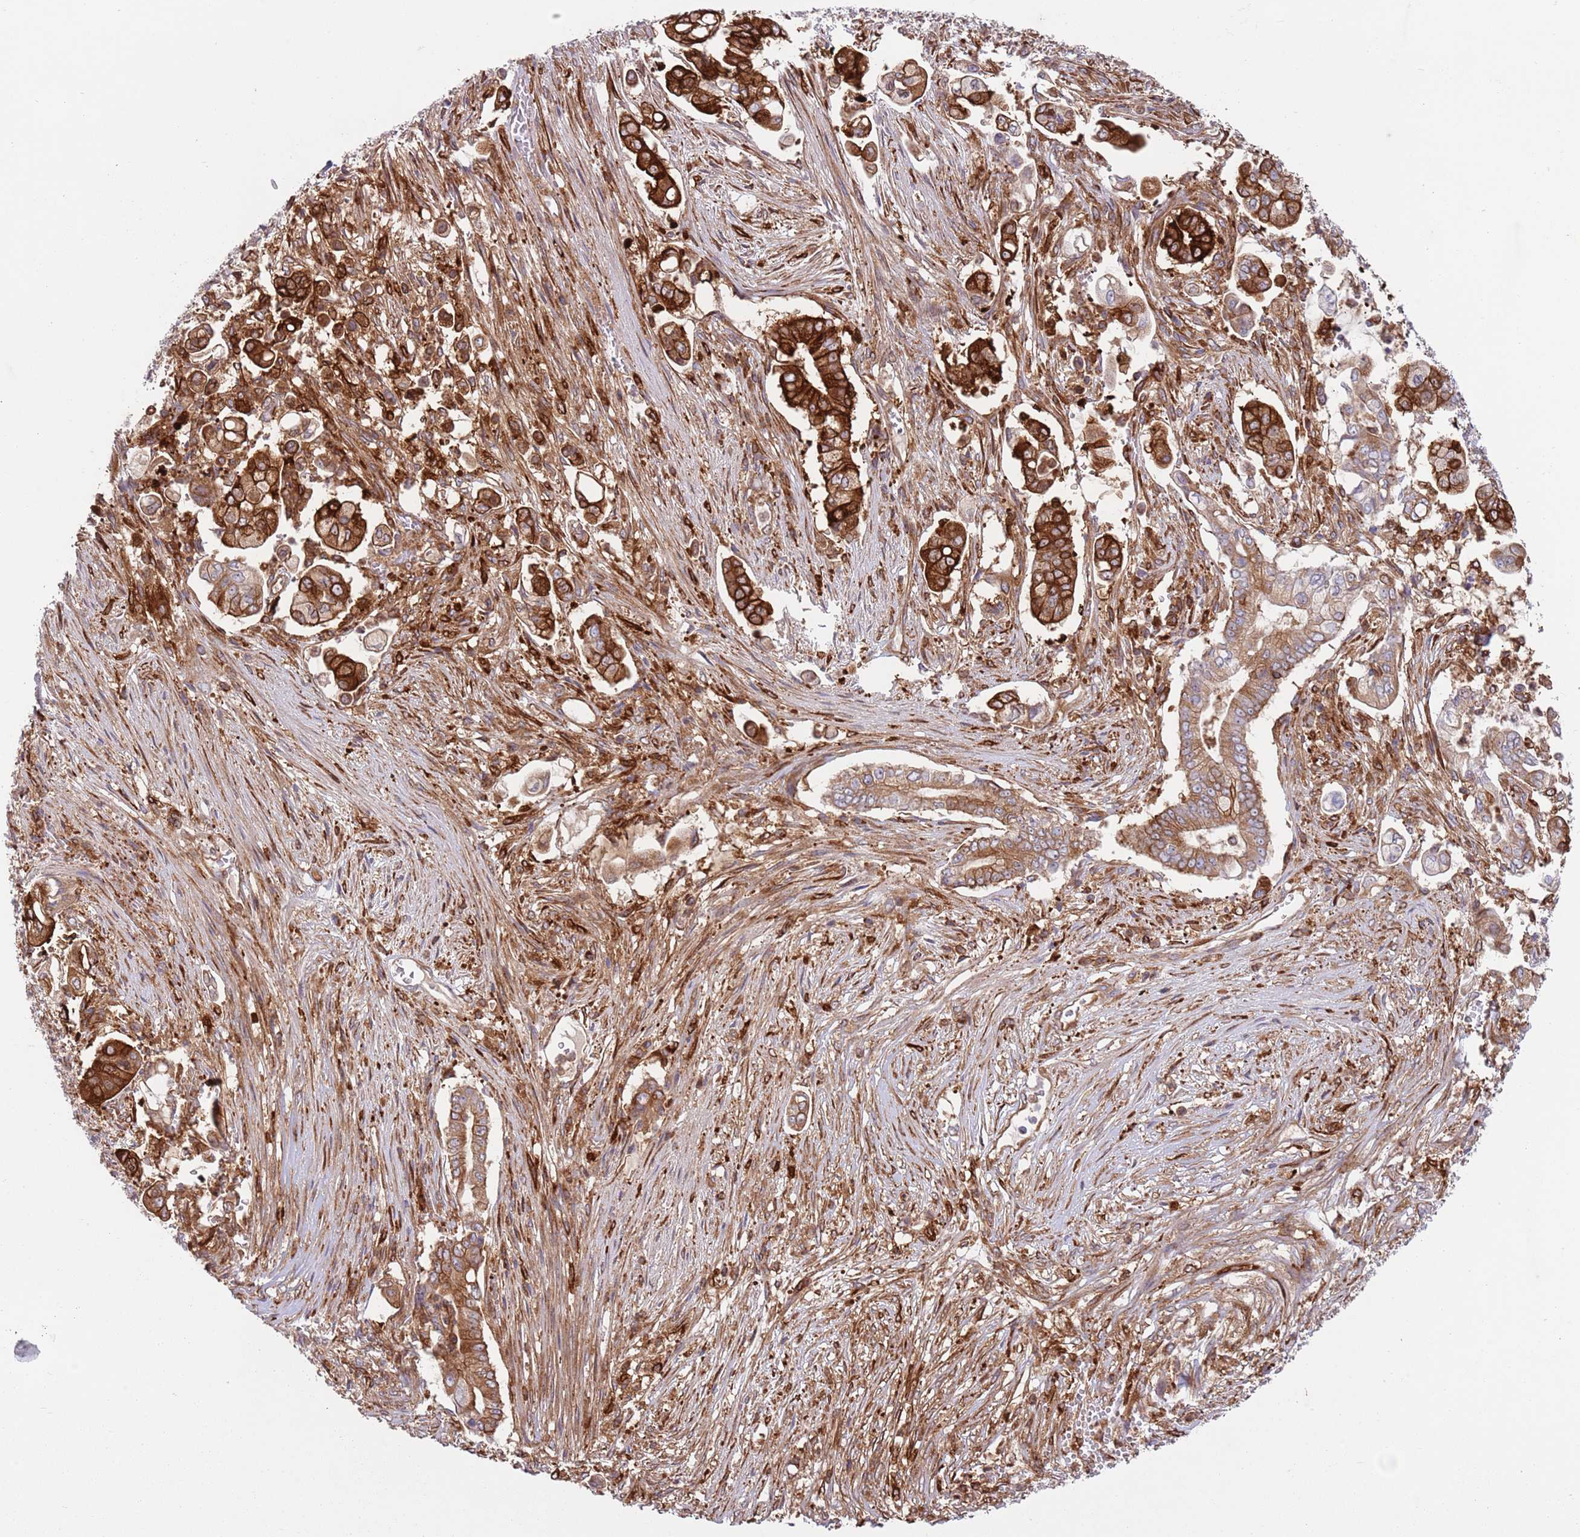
{"staining": {"intensity": "strong", "quantity": ">75%", "location": "cytoplasmic/membranous"}, "tissue": "pancreatic cancer", "cell_type": "Tumor cells", "image_type": "cancer", "snomed": [{"axis": "morphology", "description": "Adenocarcinoma, NOS"}, {"axis": "topography", "description": "Pancreas"}], "caption": "A histopathology image of pancreatic adenocarcinoma stained for a protein reveals strong cytoplasmic/membranous brown staining in tumor cells.", "gene": "ZMYM5", "patient": {"sex": "female", "age": 69}}